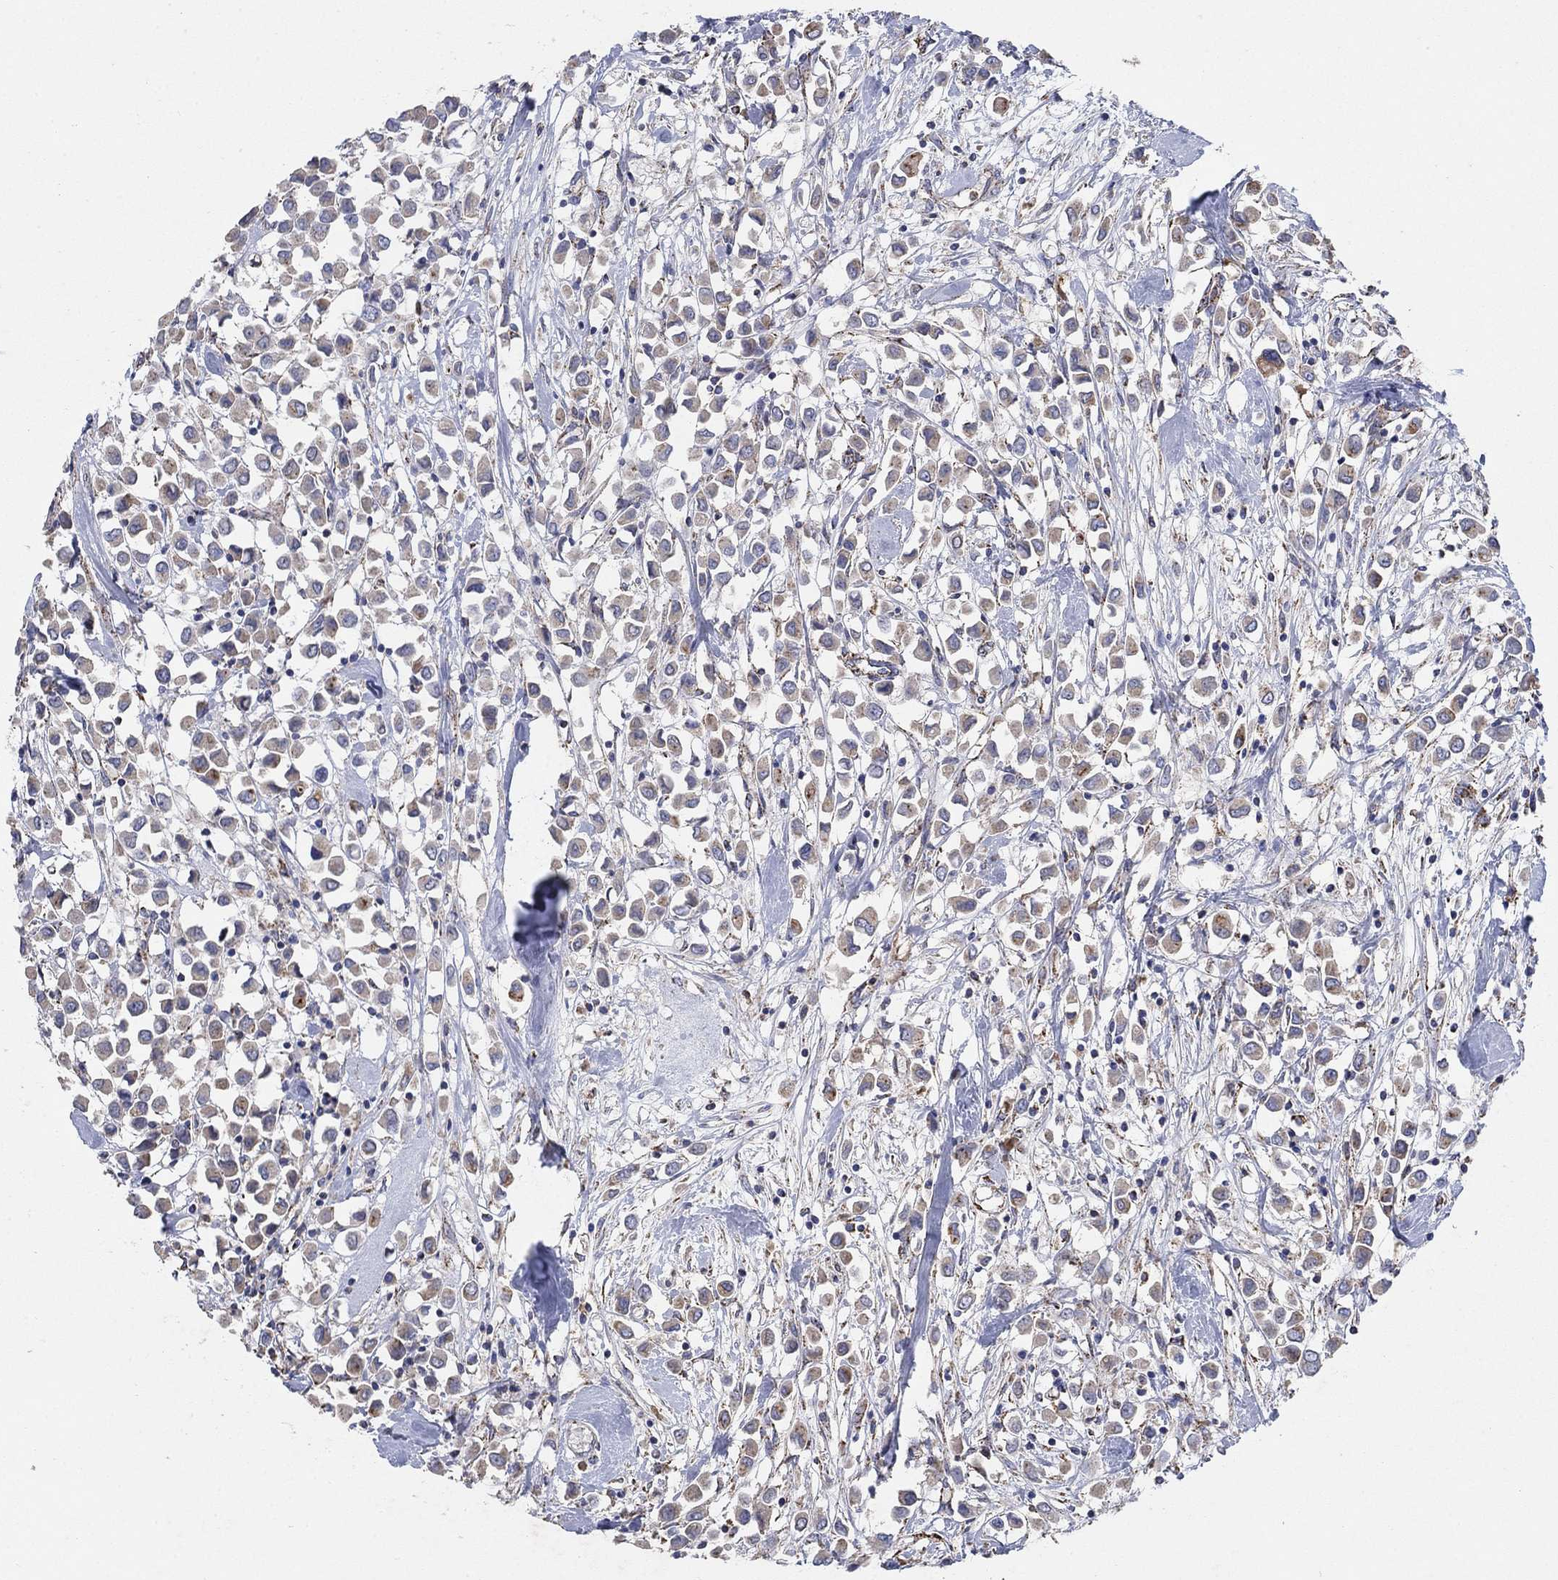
{"staining": {"intensity": "weak", "quantity": ">75%", "location": "cytoplasmic/membranous"}, "tissue": "breast cancer", "cell_type": "Tumor cells", "image_type": "cancer", "snomed": [{"axis": "morphology", "description": "Duct carcinoma"}, {"axis": "topography", "description": "Breast"}], "caption": "Breast invasive ductal carcinoma stained with immunohistochemistry demonstrates weak cytoplasmic/membranous expression in about >75% of tumor cells.", "gene": "PNPLA2", "patient": {"sex": "female", "age": 61}}